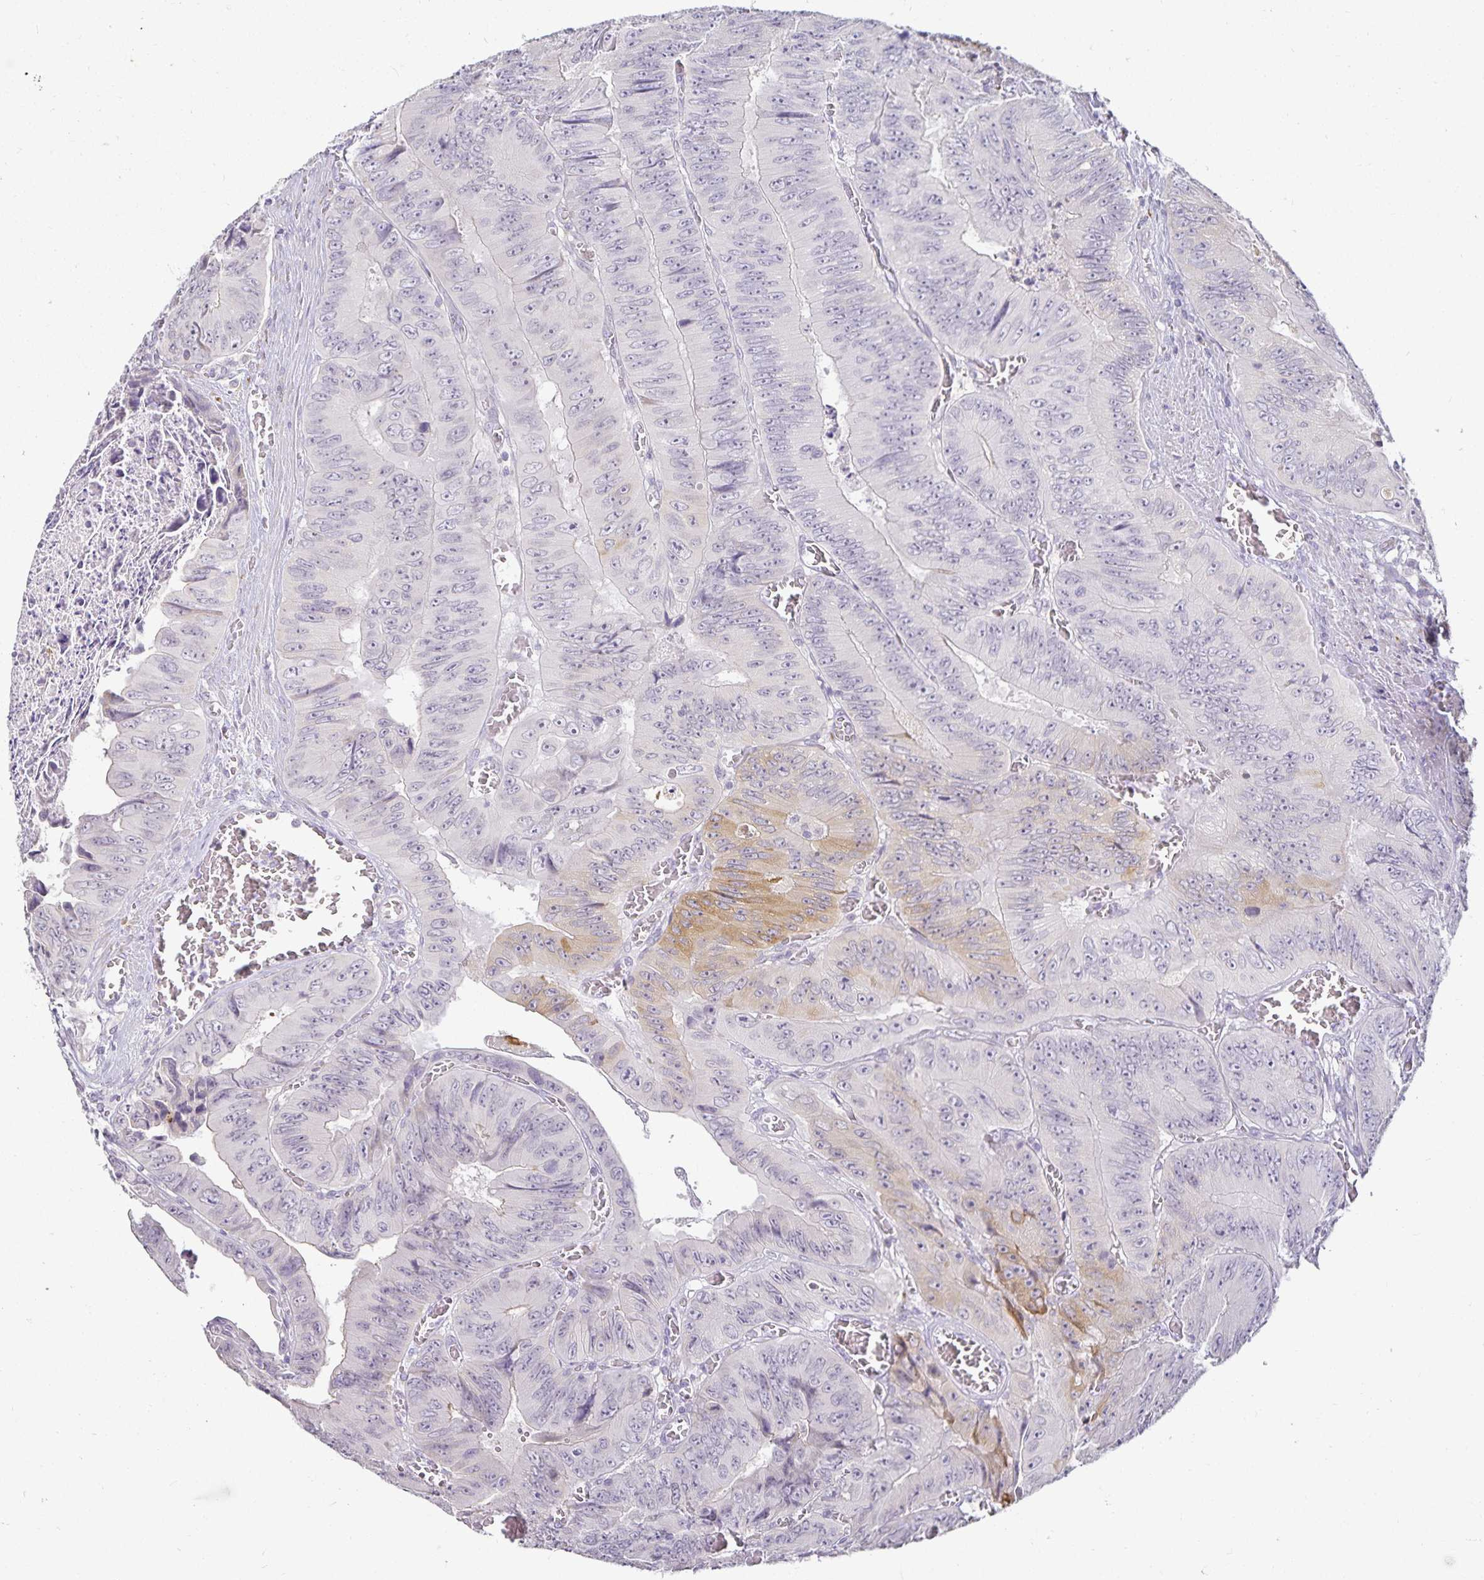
{"staining": {"intensity": "moderate", "quantity": "<25%", "location": "cytoplasmic/membranous"}, "tissue": "colorectal cancer", "cell_type": "Tumor cells", "image_type": "cancer", "snomed": [{"axis": "morphology", "description": "Adenocarcinoma, NOS"}, {"axis": "topography", "description": "Colon"}], "caption": "The immunohistochemical stain shows moderate cytoplasmic/membranous staining in tumor cells of colorectal adenocarcinoma tissue.", "gene": "GP2", "patient": {"sex": "female", "age": 84}}